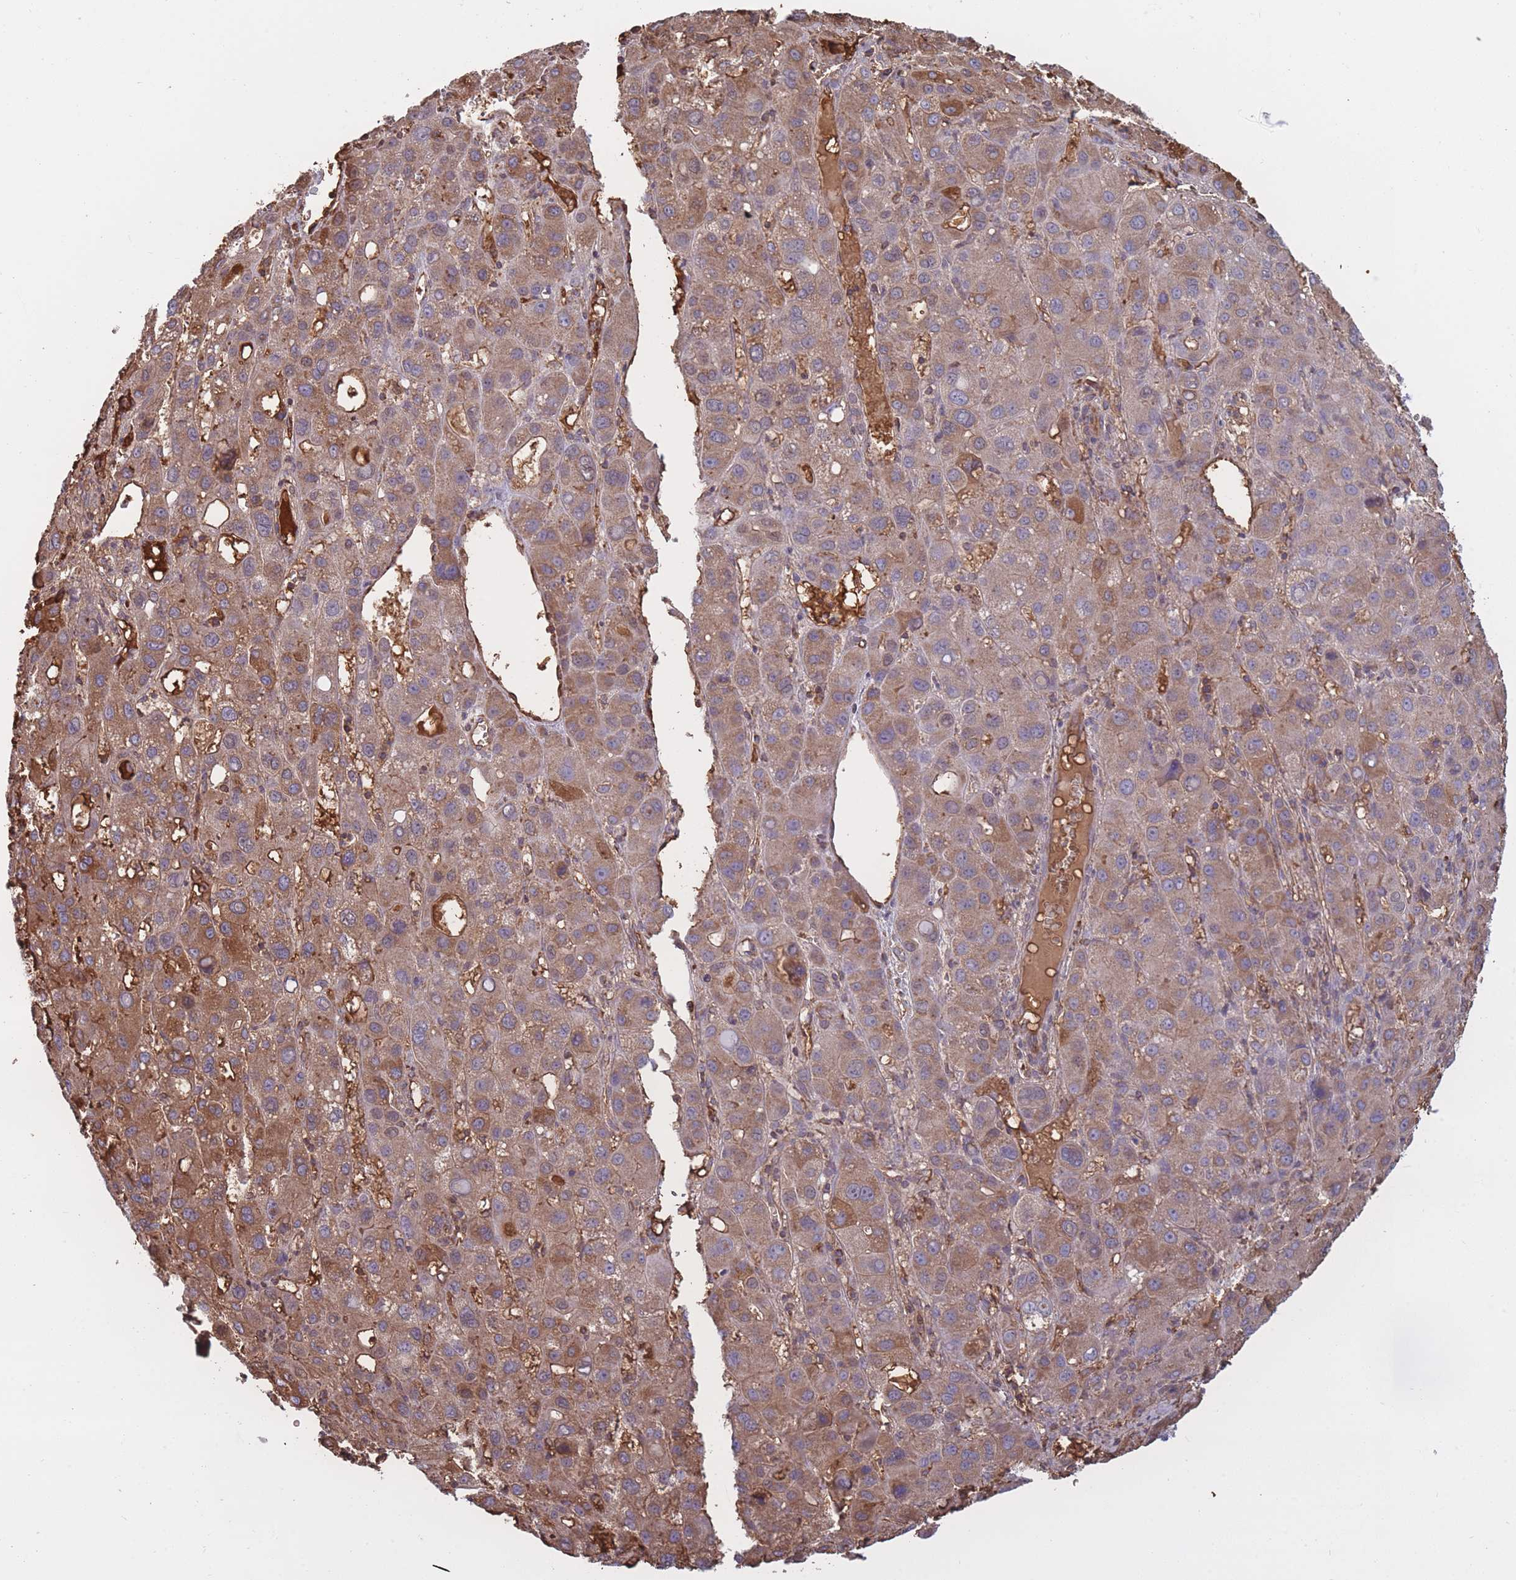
{"staining": {"intensity": "moderate", "quantity": "<25%", "location": "cytoplasmic/membranous"}, "tissue": "liver cancer", "cell_type": "Tumor cells", "image_type": "cancer", "snomed": [{"axis": "morphology", "description": "Carcinoma, Hepatocellular, NOS"}, {"axis": "topography", "description": "Liver"}], "caption": "DAB immunohistochemical staining of liver hepatocellular carcinoma demonstrates moderate cytoplasmic/membranous protein positivity in about <25% of tumor cells.", "gene": "KAT2A", "patient": {"sex": "male", "age": 55}}